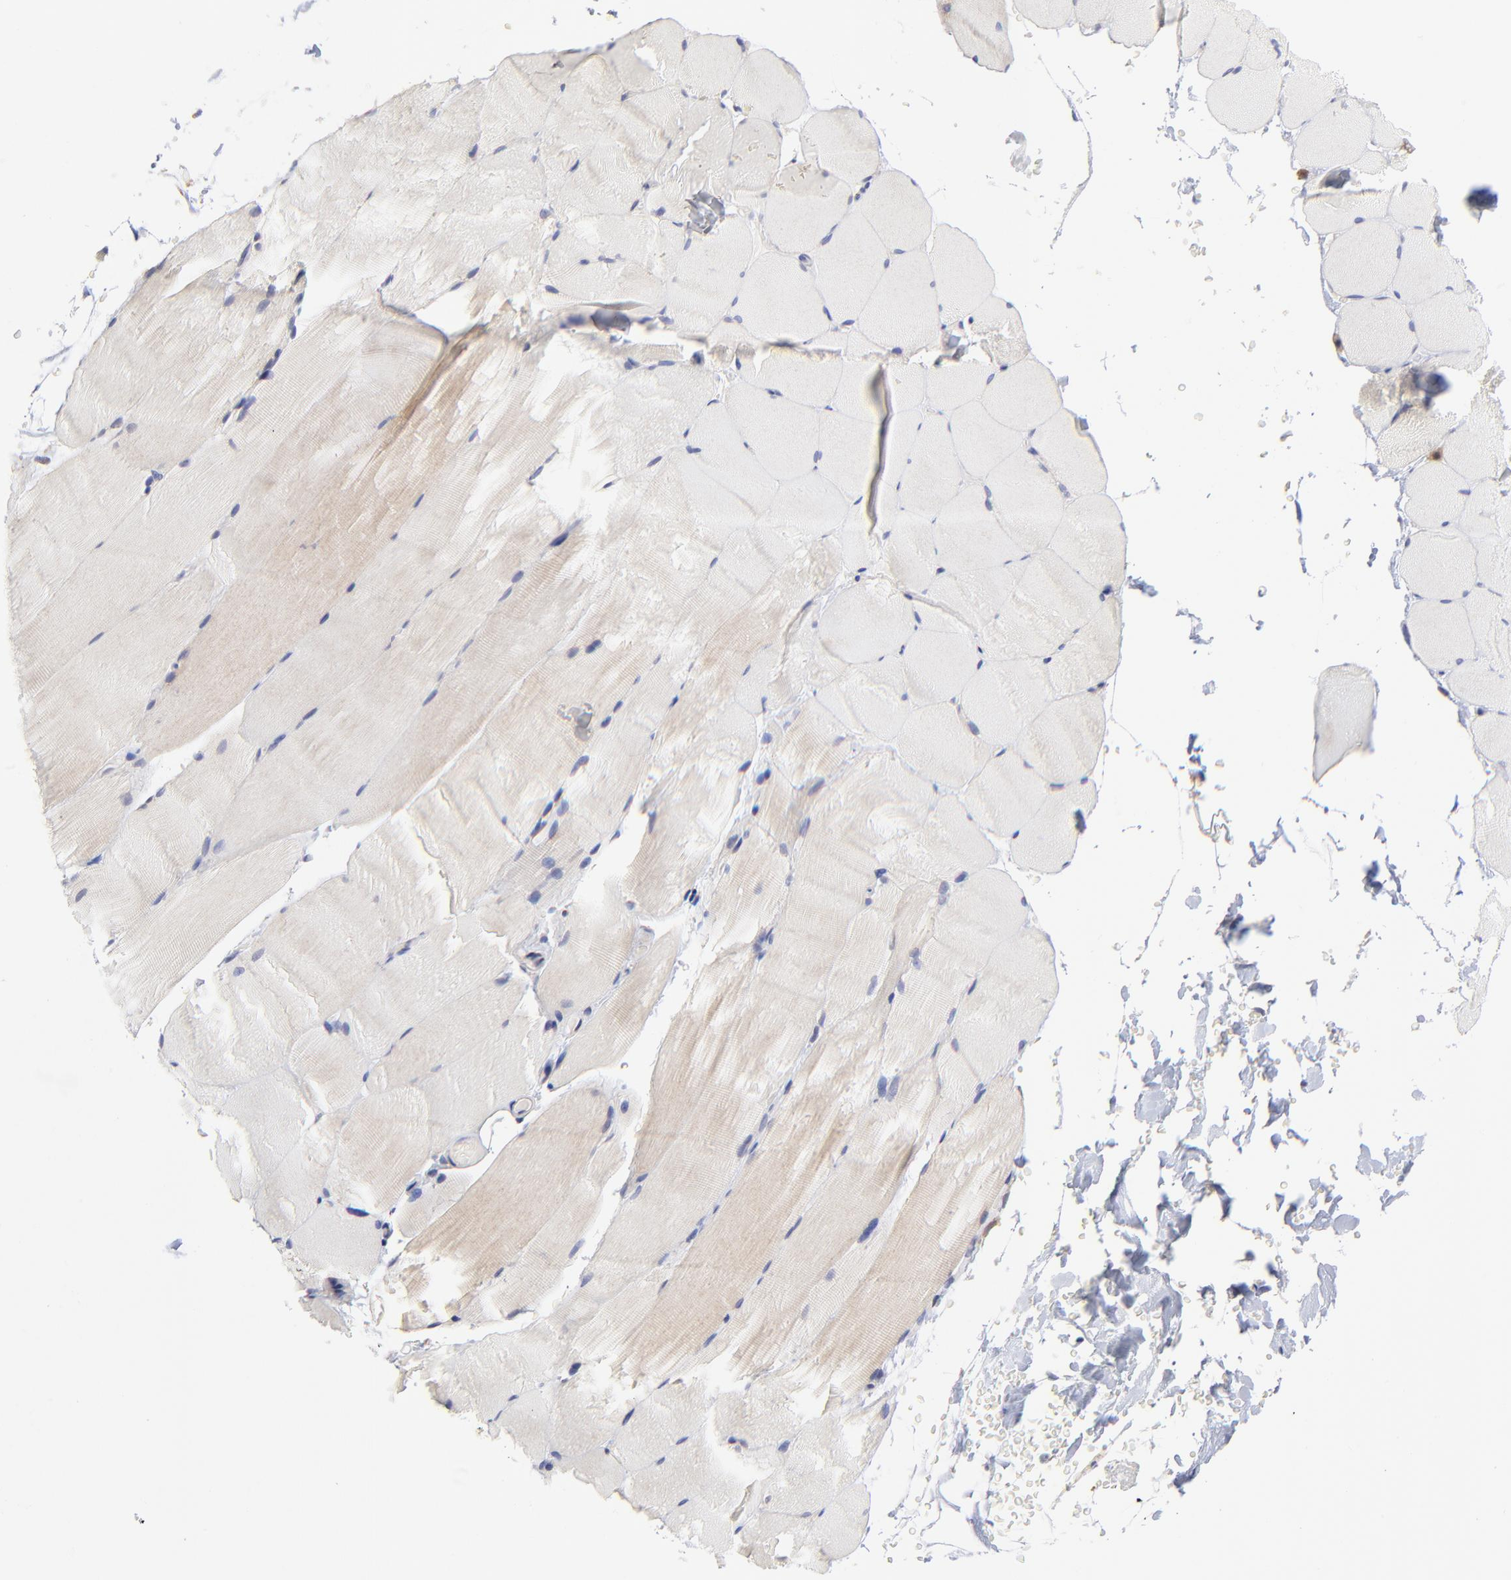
{"staining": {"intensity": "weak", "quantity": "<25%", "location": "cytoplasmic/membranous"}, "tissue": "skeletal muscle", "cell_type": "Myocytes", "image_type": "normal", "snomed": [{"axis": "morphology", "description": "Normal tissue, NOS"}, {"axis": "topography", "description": "Skeletal muscle"}, {"axis": "topography", "description": "Parathyroid gland"}], "caption": "Protein analysis of unremarkable skeletal muscle exhibits no significant expression in myocytes. (DAB (3,3'-diaminobenzidine) immunohistochemistry (IHC) visualized using brightfield microscopy, high magnification).", "gene": "FBXL12", "patient": {"sex": "female", "age": 37}}